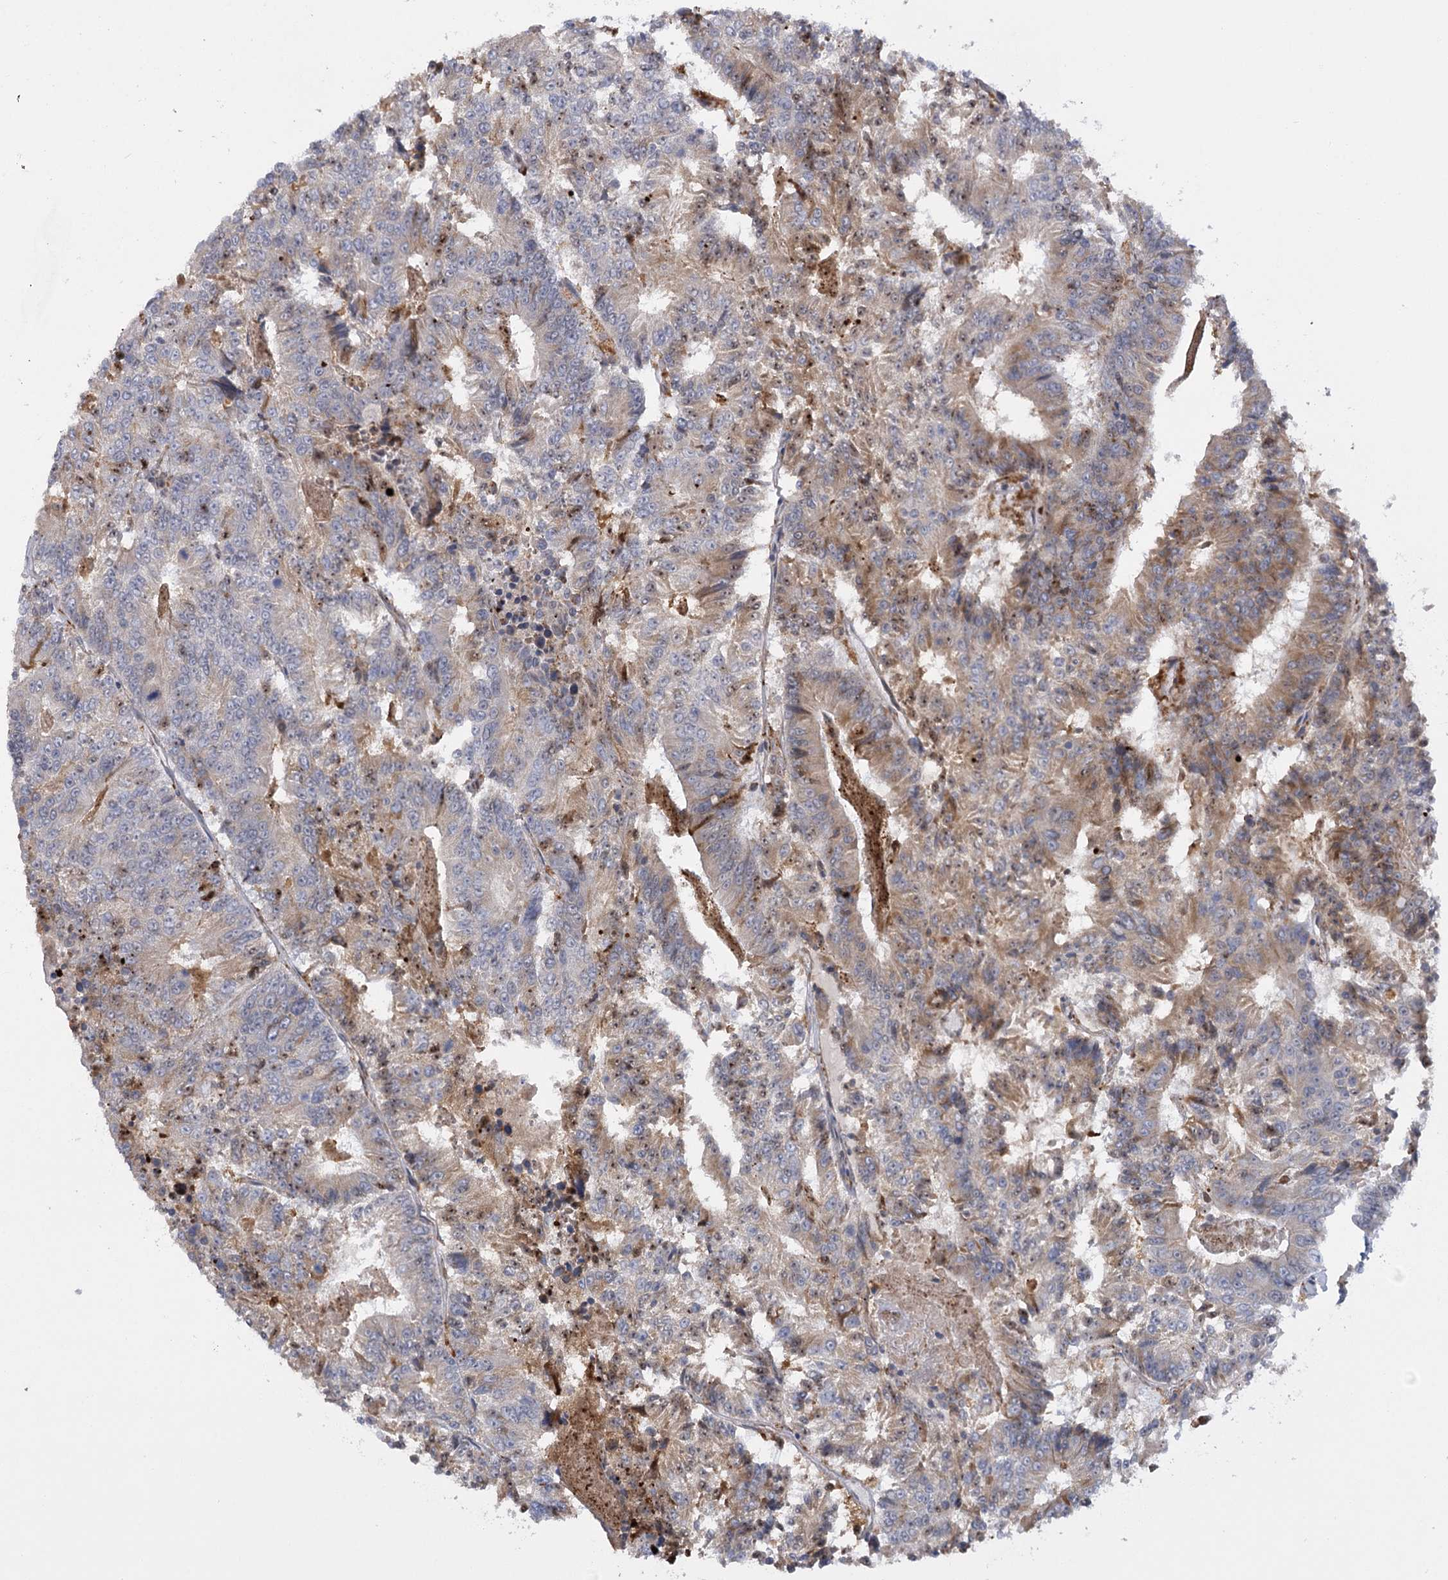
{"staining": {"intensity": "weak", "quantity": "<25%", "location": "cytoplasmic/membranous"}, "tissue": "colorectal cancer", "cell_type": "Tumor cells", "image_type": "cancer", "snomed": [{"axis": "morphology", "description": "Adenocarcinoma, NOS"}, {"axis": "topography", "description": "Colon"}], "caption": "DAB immunohistochemical staining of colorectal cancer reveals no significant expression in tumor cells. (DAB (3,3'-diaminobenzidine) IHC, high magnification).", "gene": "NCKAP5", "patient": {"sex": "male", "age": 83}}